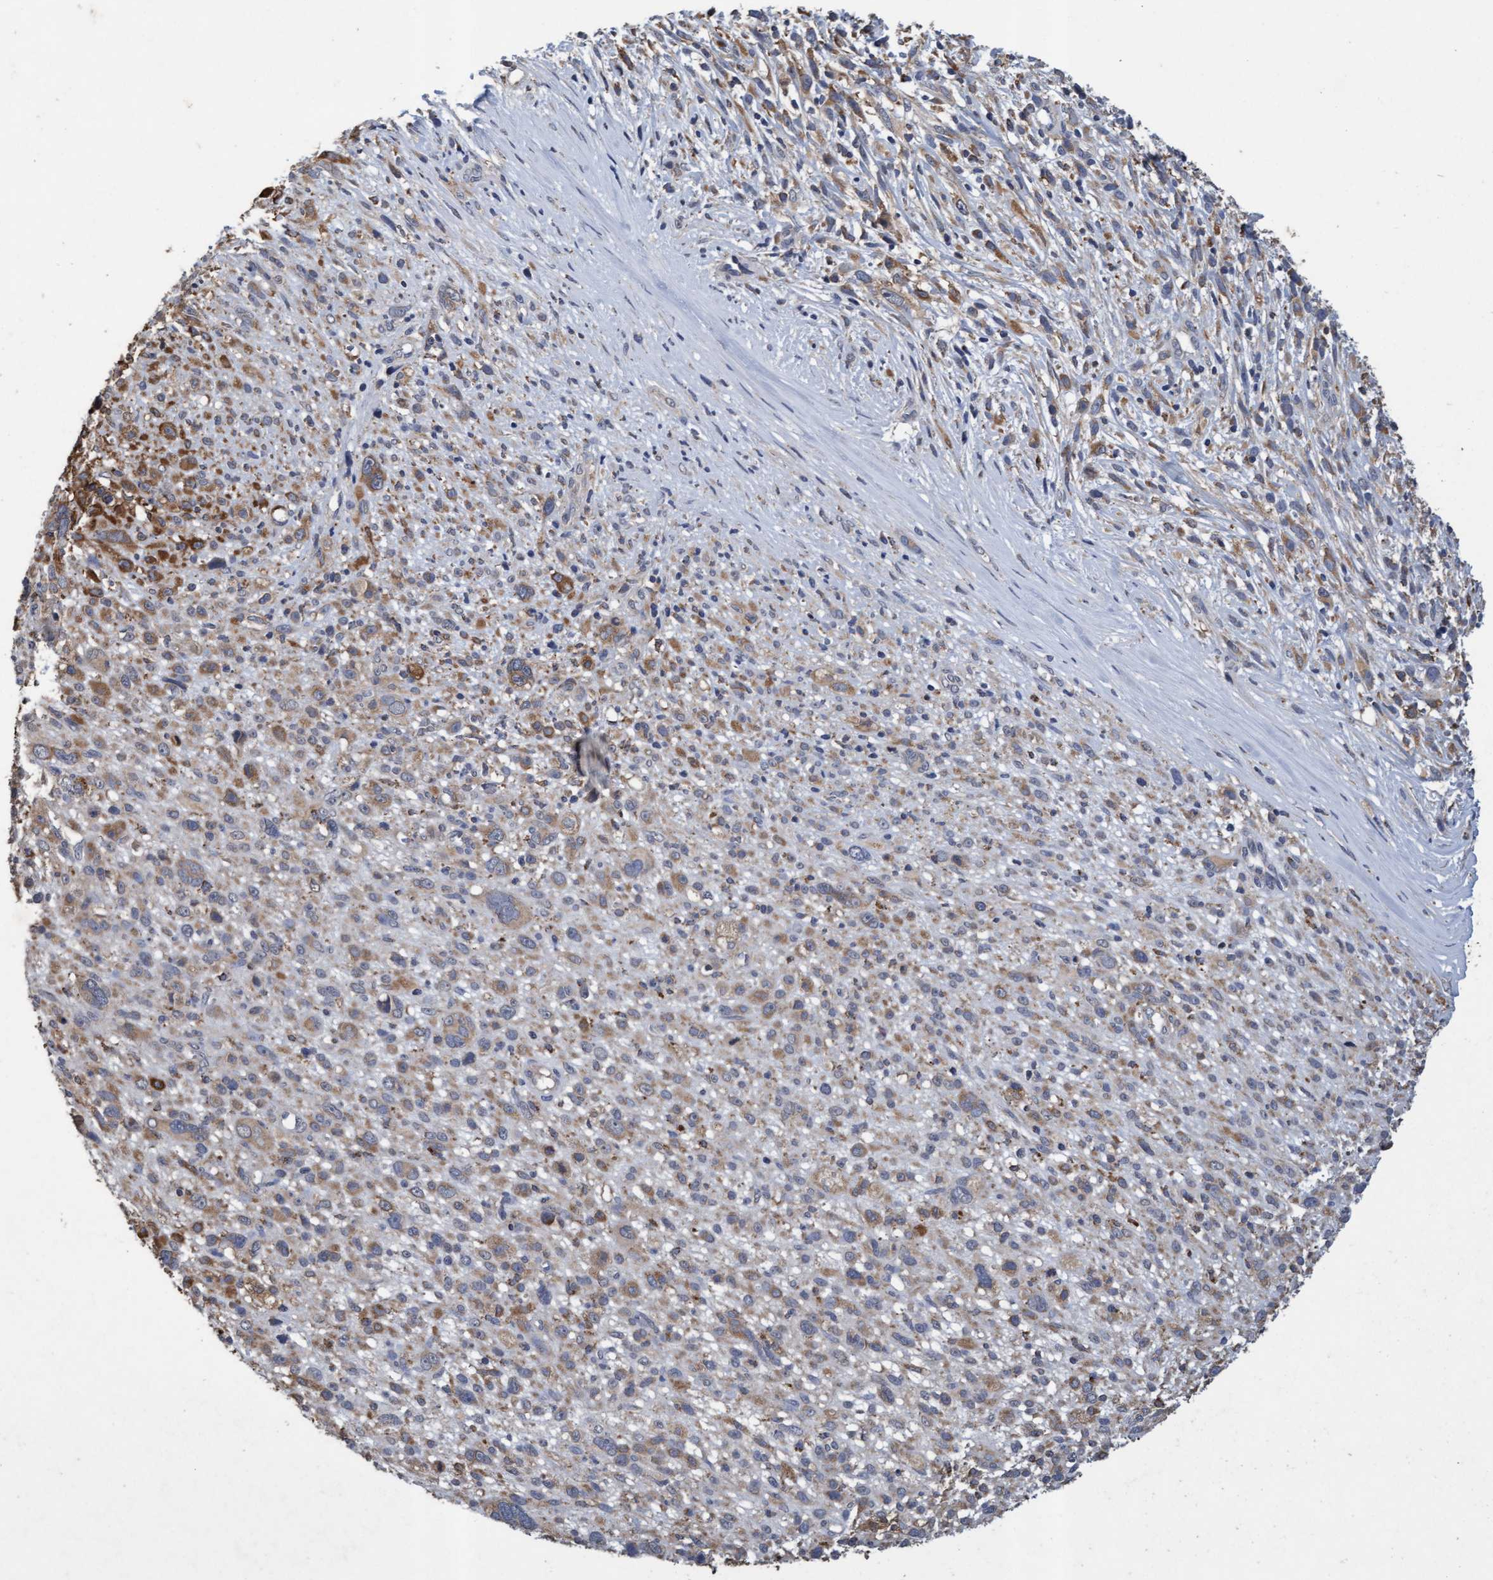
{"staining": {"intensity": "moderate", "quantity": "25%-75%", "location": "cytoplasmic/membranous"}, "tissue": "melanoma", "cell_type": "Tumor cells", "image_type": "cancer", "snomed": [{"axis": "morphology", "description": "Malignant melanoma, NOS"}, {"axis": "topography", "description": "Skin"}], "caption": "Immunohistochemistry photomicrograph of neoplastic tissue: melanoma stained using IHC displays medium levels of moderate protein expression localized specifically in the cytoplasmic/membranous of tumor cells, appearing as a cytoplasmic/membranous brown color.", "gene": "ATPAF2", "patient": {"sex": "female", "age": 55}}